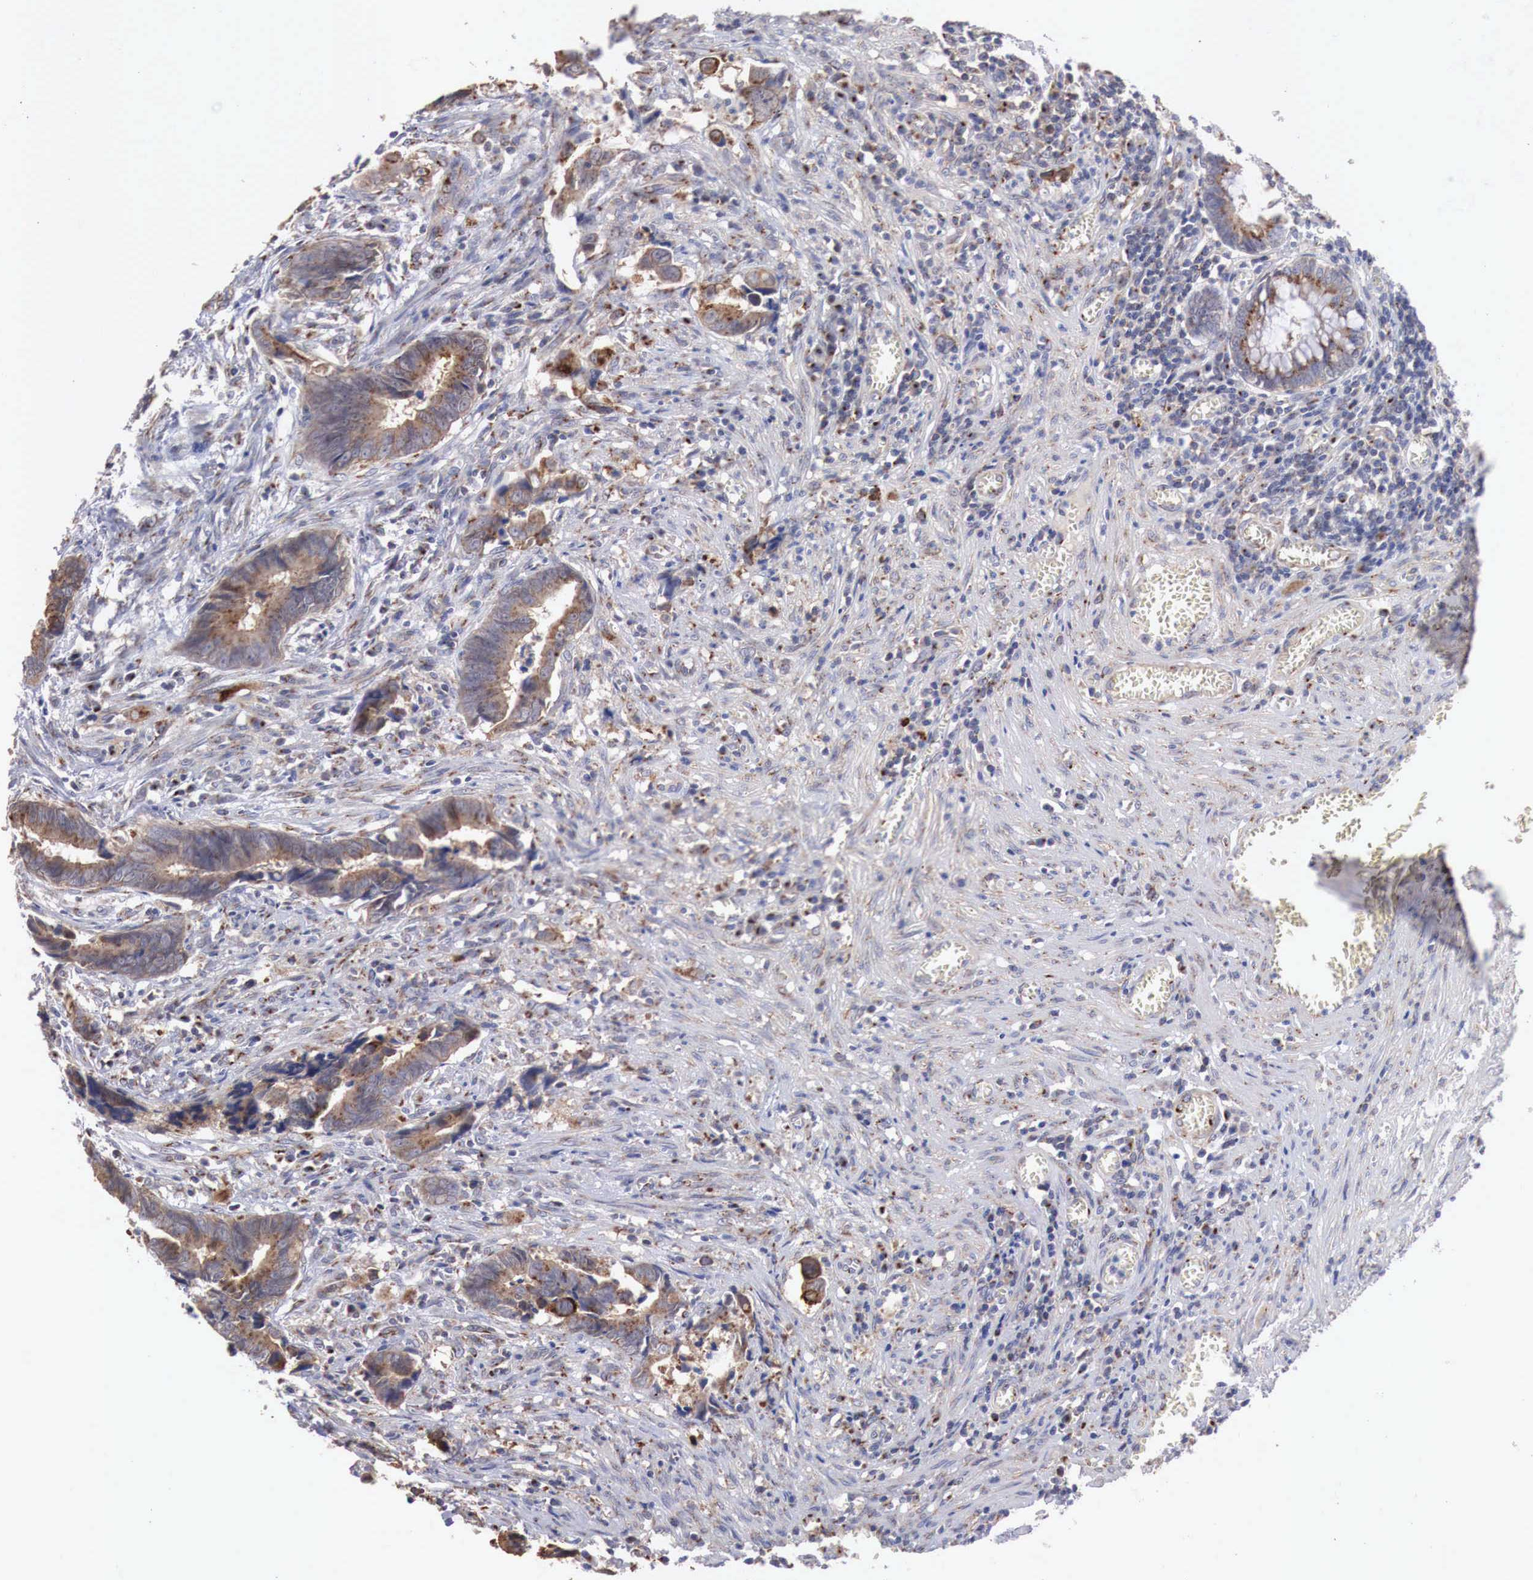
{"staining": {"intensity": "moderate", "quantity": ">75%", "location": "cytoplasmic/membranous"}, "tissue": "colorectal cancer", "cell_type": "Tumor cells", "image_type": "cancer", "snomed": [{"axis": "morphology", "description": "Adenocarcinoma, NOS"}, {"axis": "topography", "description": "Rectum"}], "caption": "Human colorectal adenocarcinoma stained with a protein marker shows moderate staining in tumor cells.", "gene": "SYAP1", "patient": {"sex": "female", "age": 98}}